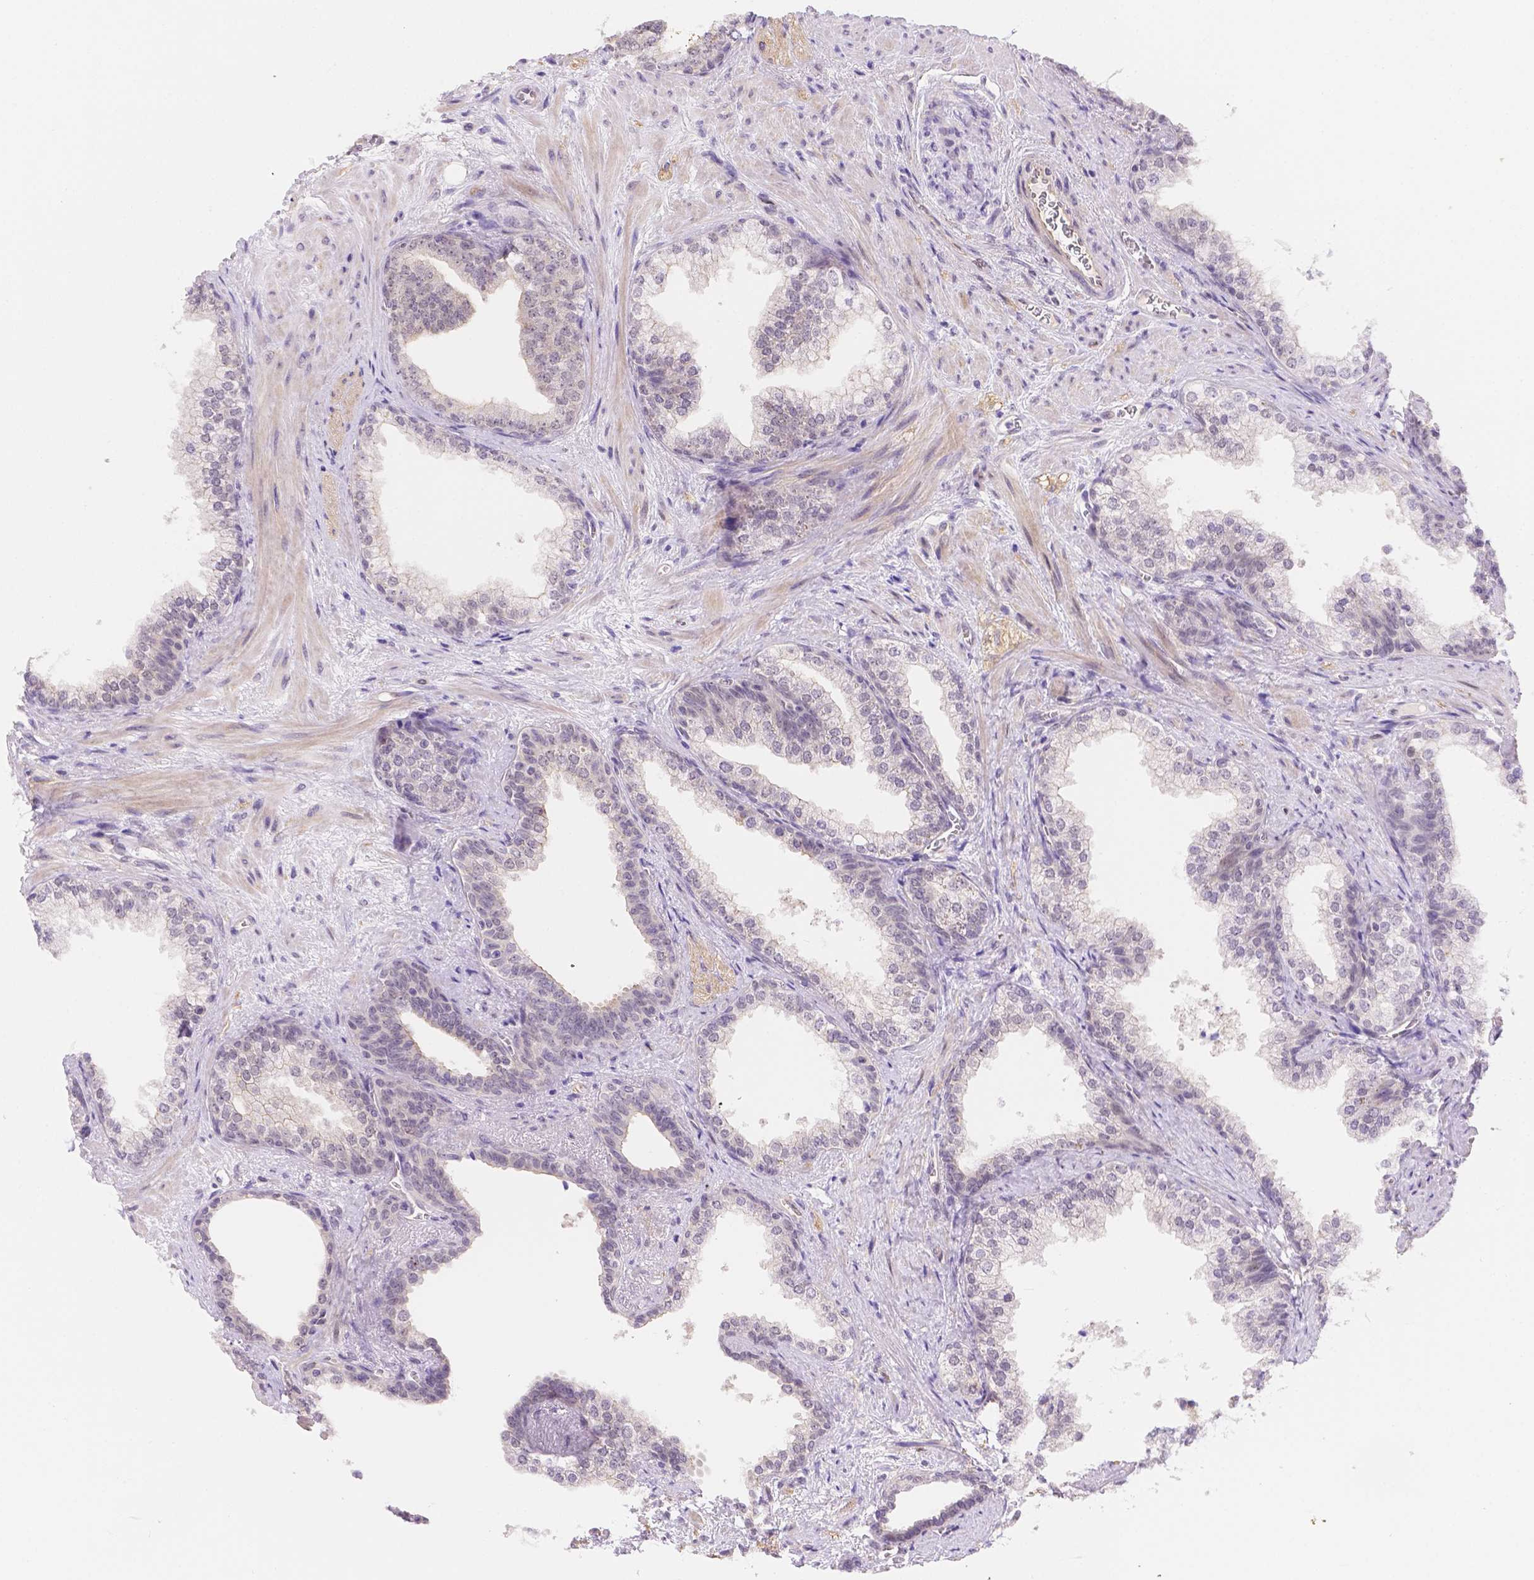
{"staining": {"intensity": "negative", "quantity": "none", "location": "none"}, "tissue": "prostate", "cell_type": "Glandular cells", "image_type": "normal", "snomed": [{"axis": "morphology", "description": "Normal tissue, NOS"}, {"axis": "topography", "description": "Prostate"}], "caption": "Glandular cells show no significant expression in normal prostate.", "gene": "NXPE2", "patient": {"sex": "male", "age": 79}}